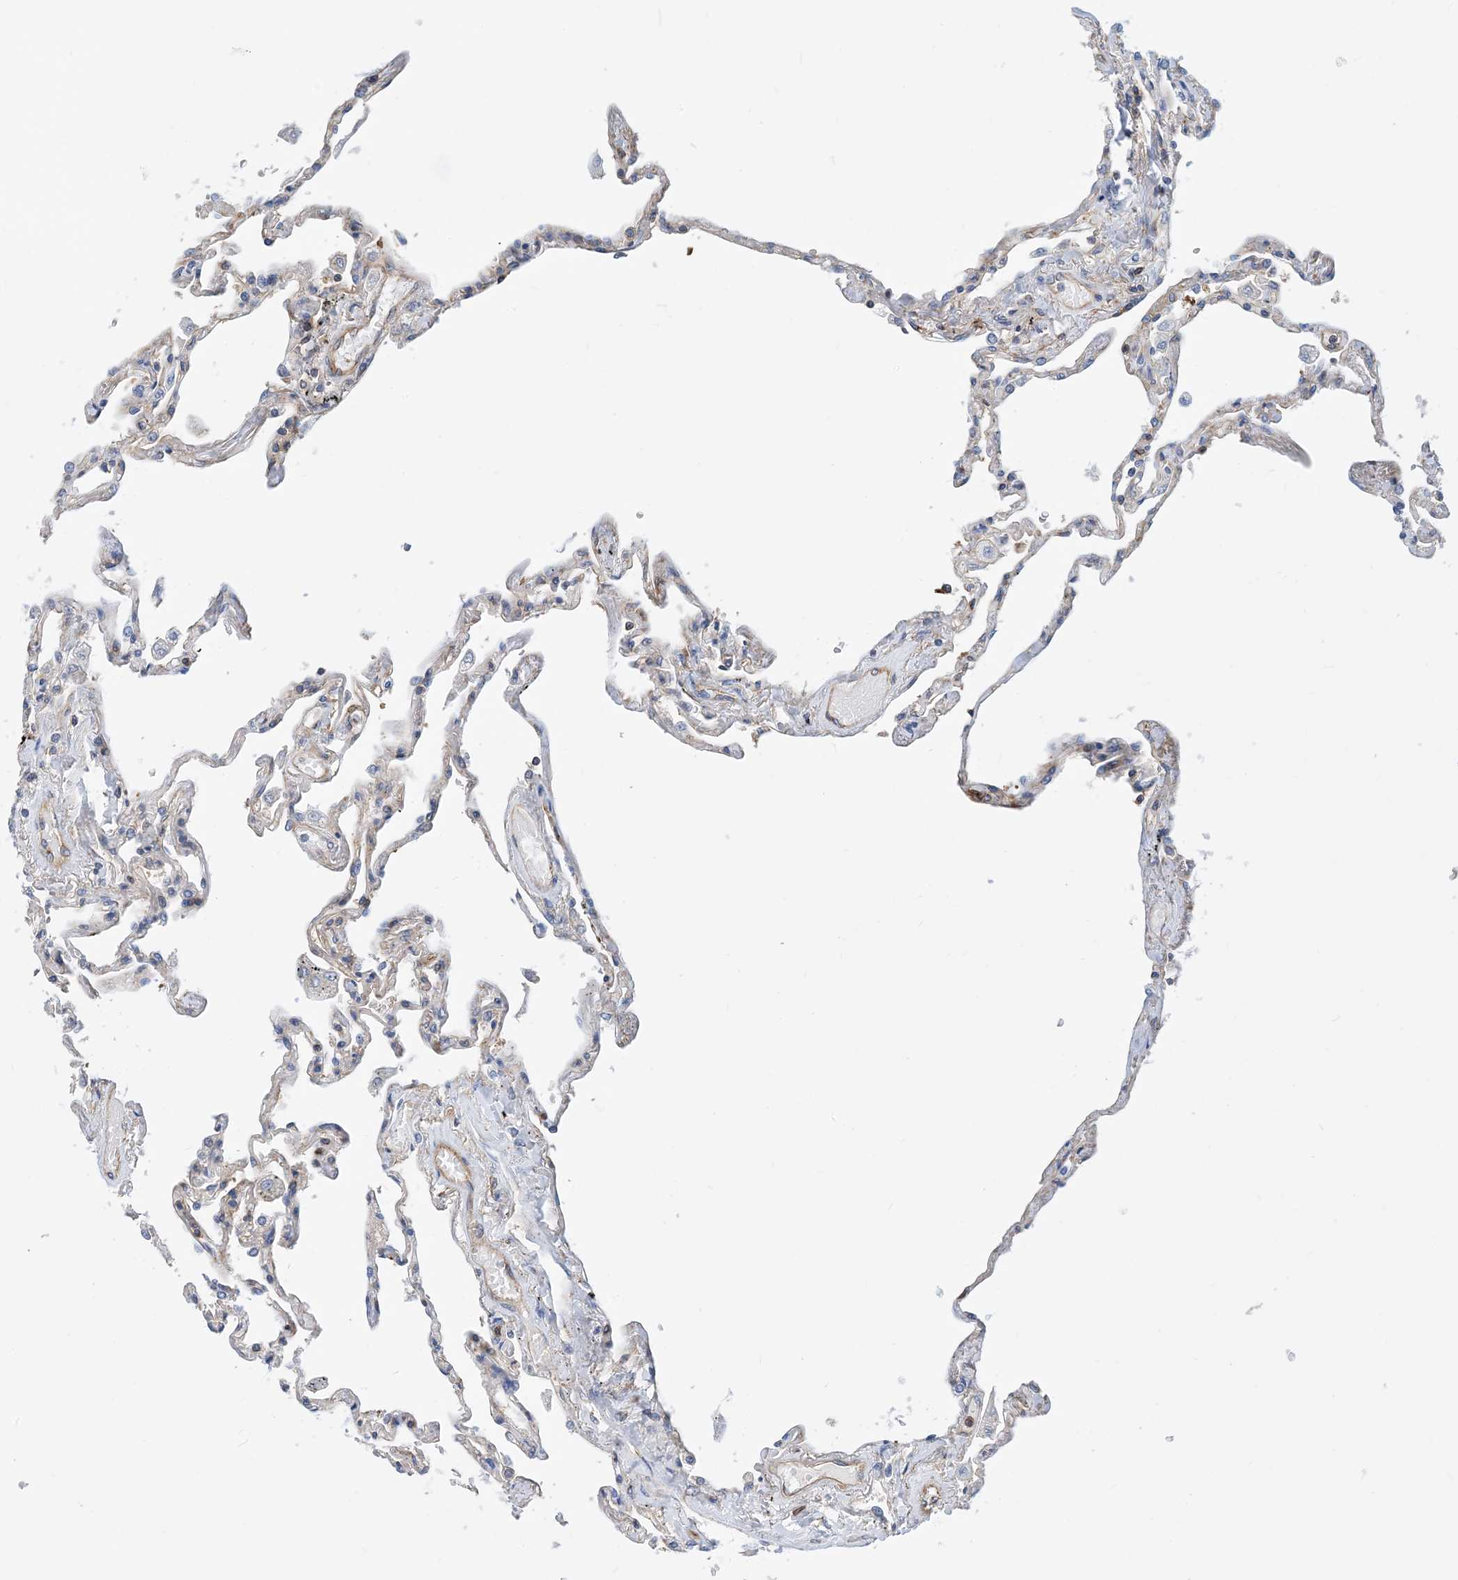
{"staining": {"intensity": "moderate", "quantity": "<25%", "location": "cytoplasmic/membranous"}, "tissue": "lung", "cell_type": "Alveolar cells", "image_type": "normal", "snomed": [{"axis": "morphology", "description": "Normal tissue, NOS"}, {"axis": "topography", "description": "Lung"}], "caption": "Brown immunohistochemical staining in benign lung shows moderate cytoplasmic/membranous expression in about <25% of alveolar cells. Immunohistochemistry (ihc) stains the protein of interest in brown and the nuclei are stained blue.", "gene": "DYNC1LI1", "patient": {"sex": "female", "age": 67}}